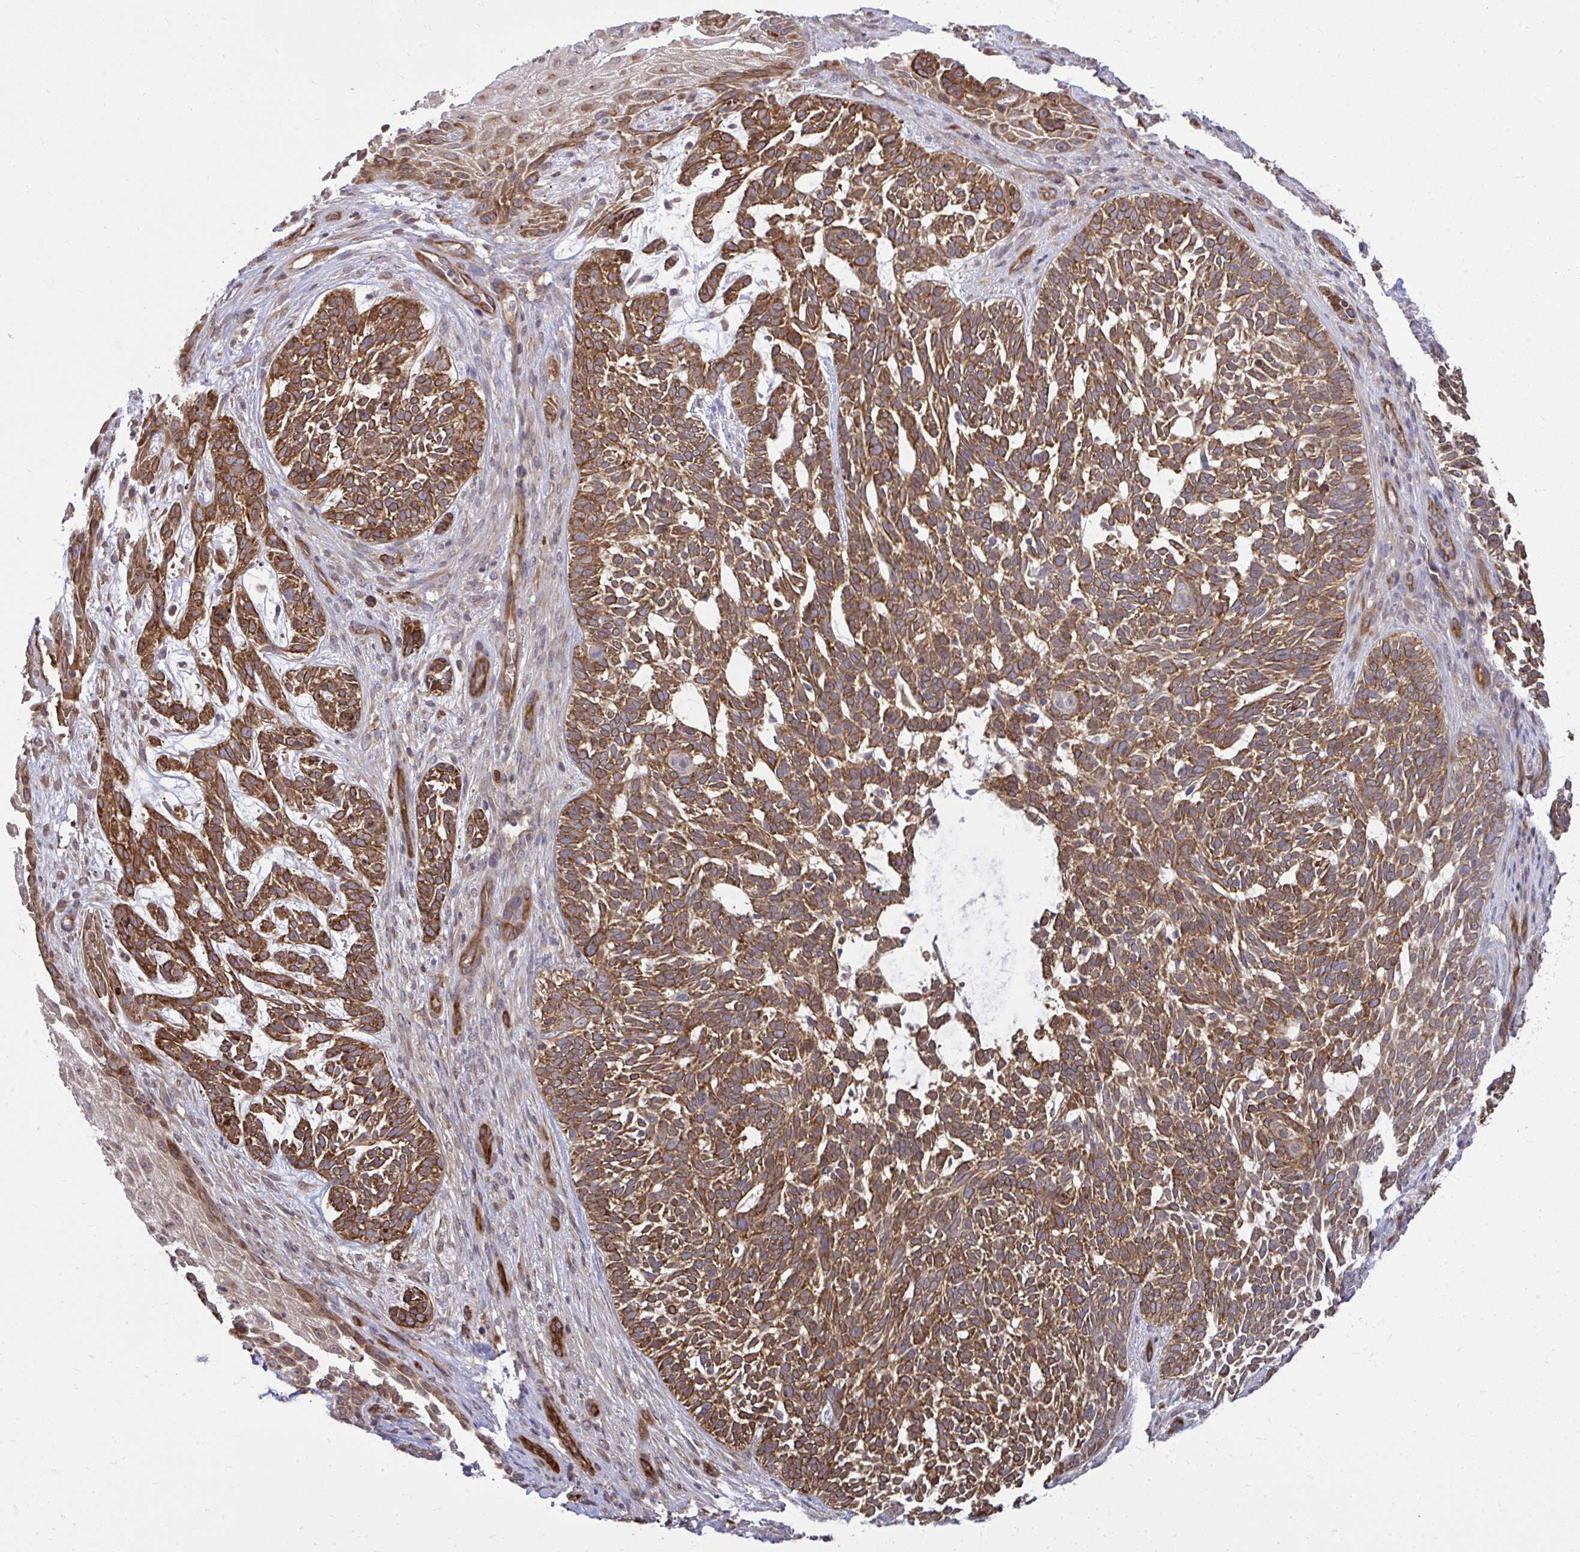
{"staining": {"intensity": "moderate", "quantity": ">75%", "location": "cytoplasmic/membranous"}, "tissue": "skin cancer", "cell_type": "Tumor cells", "image_type": "cancer", "snomed": [{"axis": "morphology", "description": "Basal cell carcinoma"}, {"axis": "topography", "description": "Skin"}, {"axis": "topography", "description": "Skin, foot"}], "caption": "Tumor cells reveal medium levels of moderate cytoplasmic/membranous positivity in approximately >75% of cells in human skin basal cell carcinoma.", "gene": "FUT10", "patient": {"sex": "female", "age": 77}}